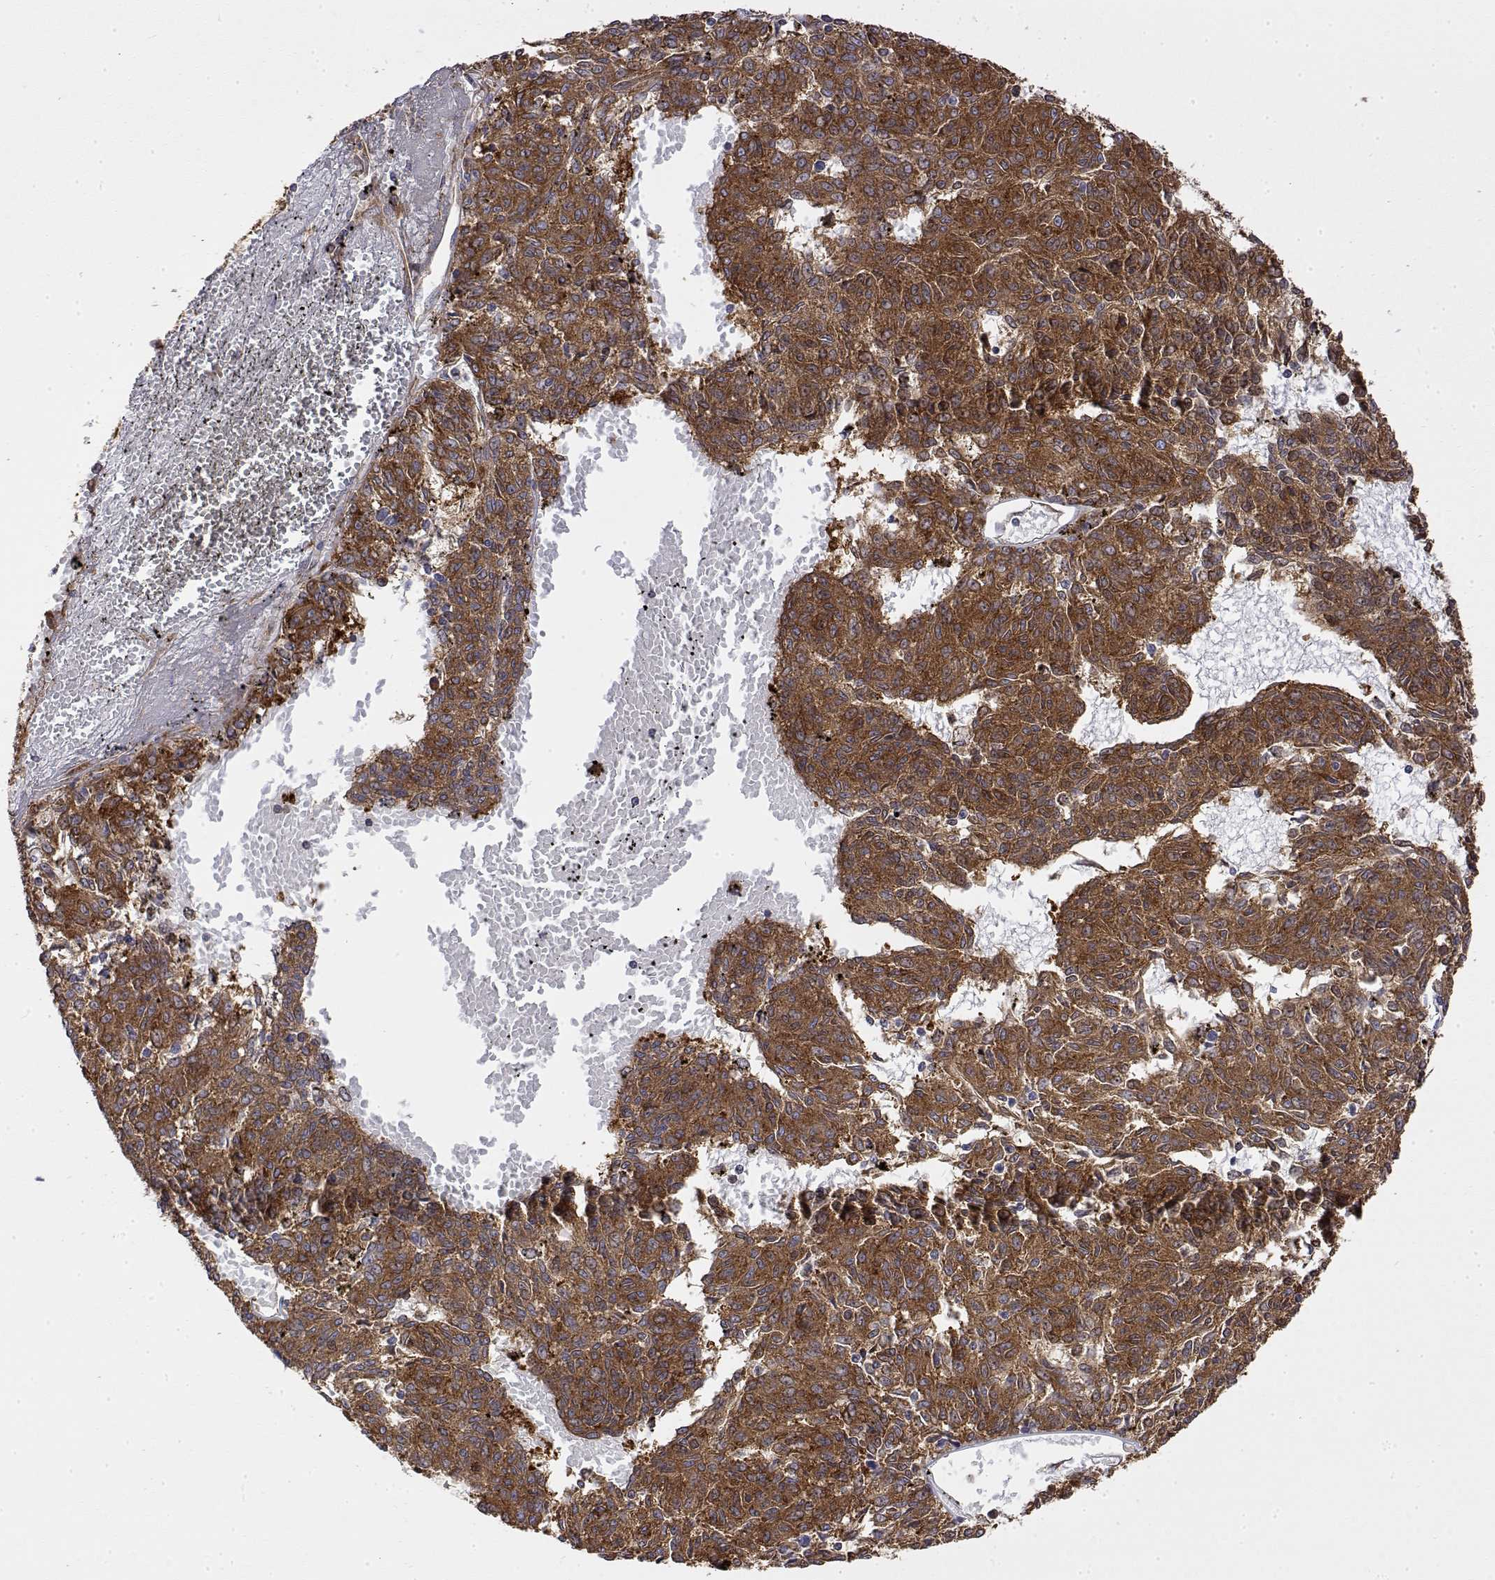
{"staining": {"intensity": "moderate", "quantity": ">75%", "location": "cytoplasmic/membranous"}, "tissue": "melanoma", "cell_type": "Tumor cells", "image_type": "cancer", "snomed": [{"axis": "morphology", "description": "Malignant melanoma, NOS"}, {"axis": "topography", "description": "Skin"}], "caption": "The micrograph demonstrates immunohistochemical staining of melanoma. There is moderate cytoplasmic/membranous staining is appreciated in about >75% of tumor cells.", "gene": "PACSIN2", "patient": {"sex": "female", "age": 72}}